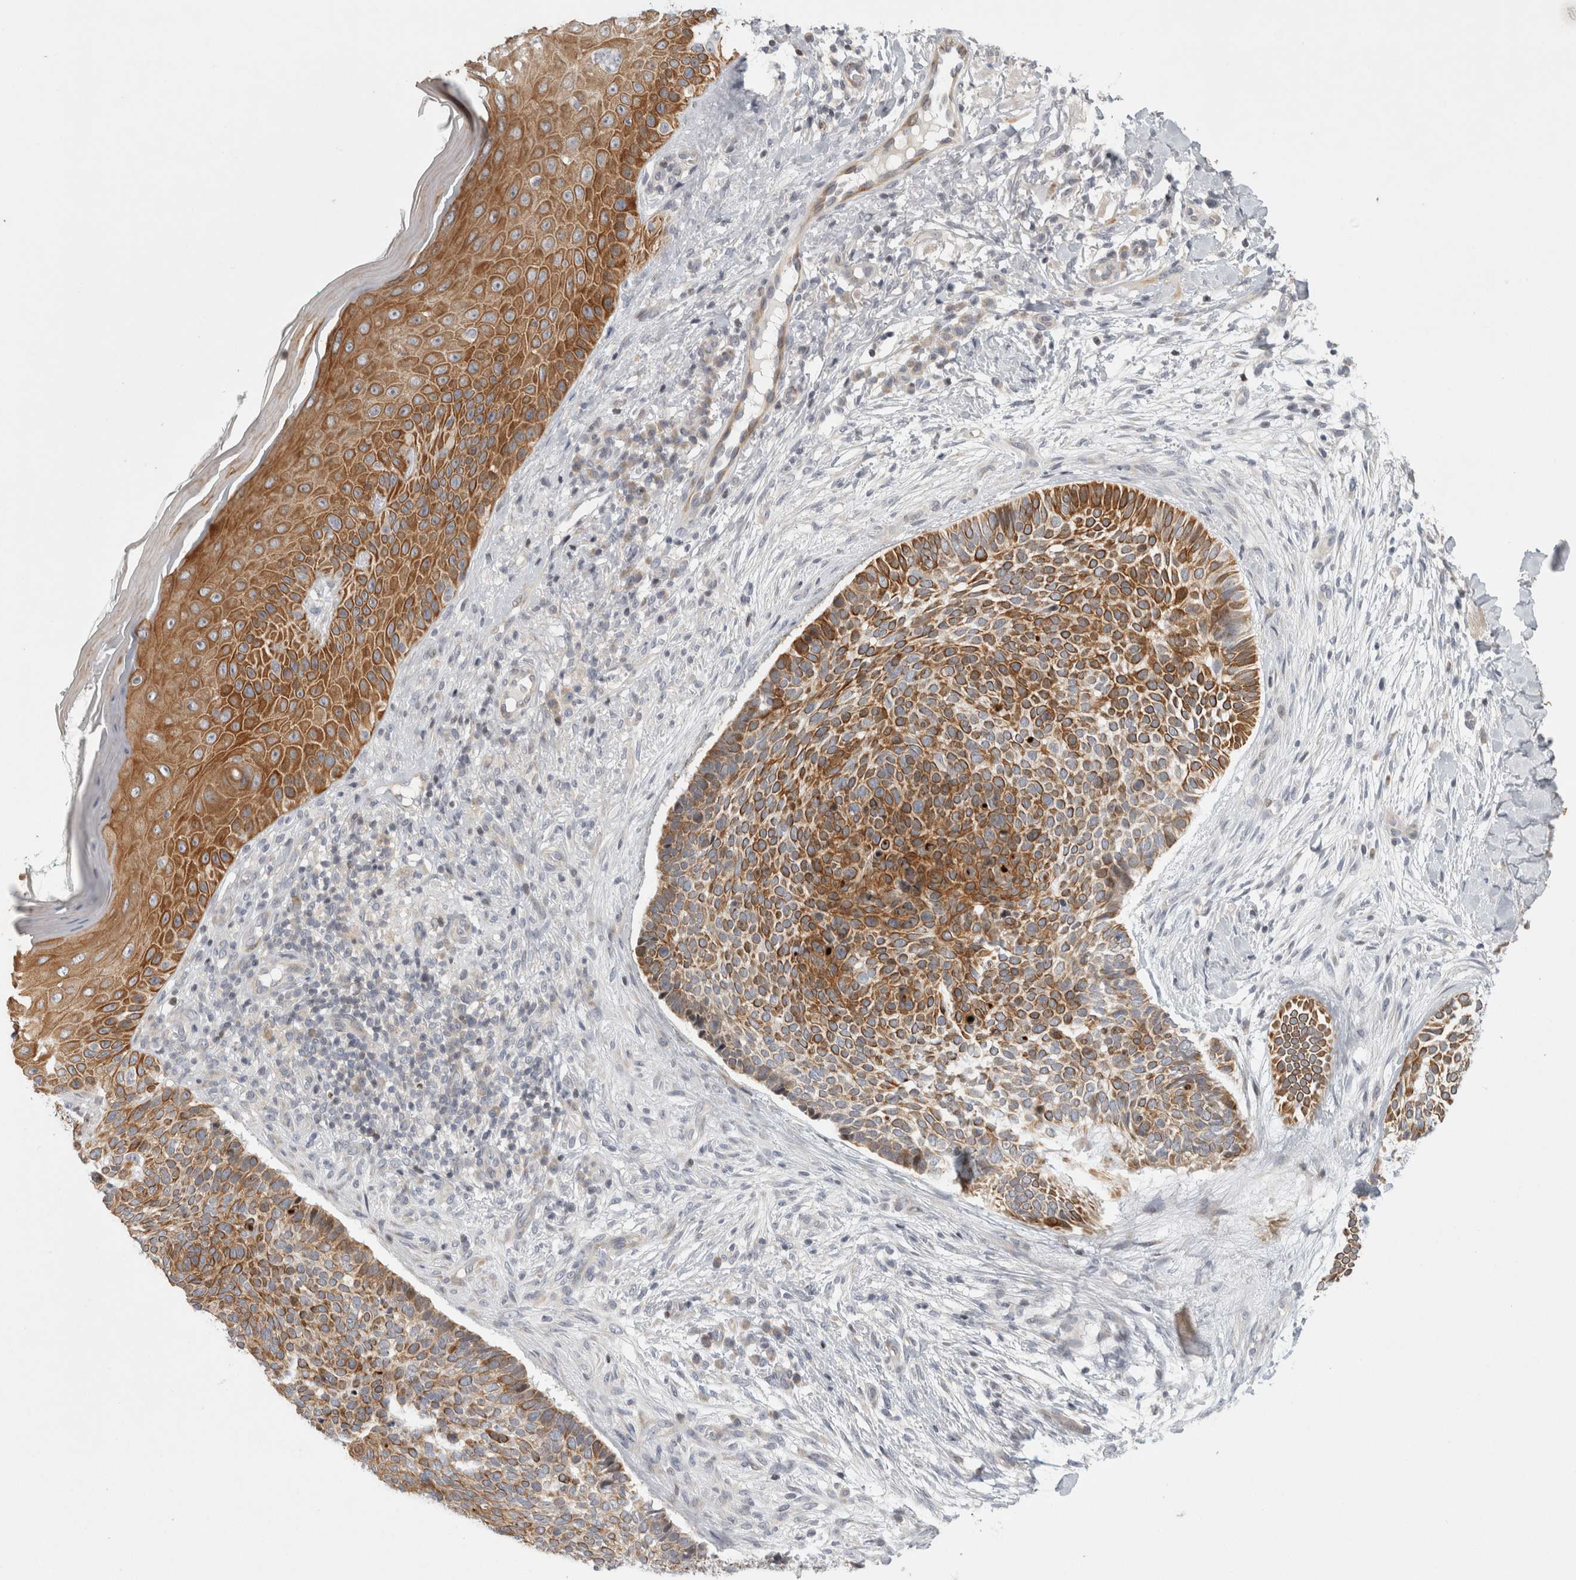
{"staining": {"intensity": "moderate", "quantity": ">75%", "location": "cytoplasmic/membranous"}, "tissue": "skin cancer", "cell_type": "Tumor cells", "image_type": "cancer", "snomed": [{"axis": "morphology", "description": "Normal tissue, NOS"}, {"axis": "morphology", "description": "Basal cell carcinoma"}, {"axis": "topography", "description": "Skin"}], "caption": "Immunohistochemistry micrograph of neoplastic tissue: human skin basal cell carcinoma stained using immunohistochemistry exhibits medium levels of moderate protein expression localized specifically in the cytoplasmic/membranous of tumor cells, appearing as a cytoplasmic/membranous brown color.", "gene": "UTP25", "patient": {"sex": "male", "age": 67}}